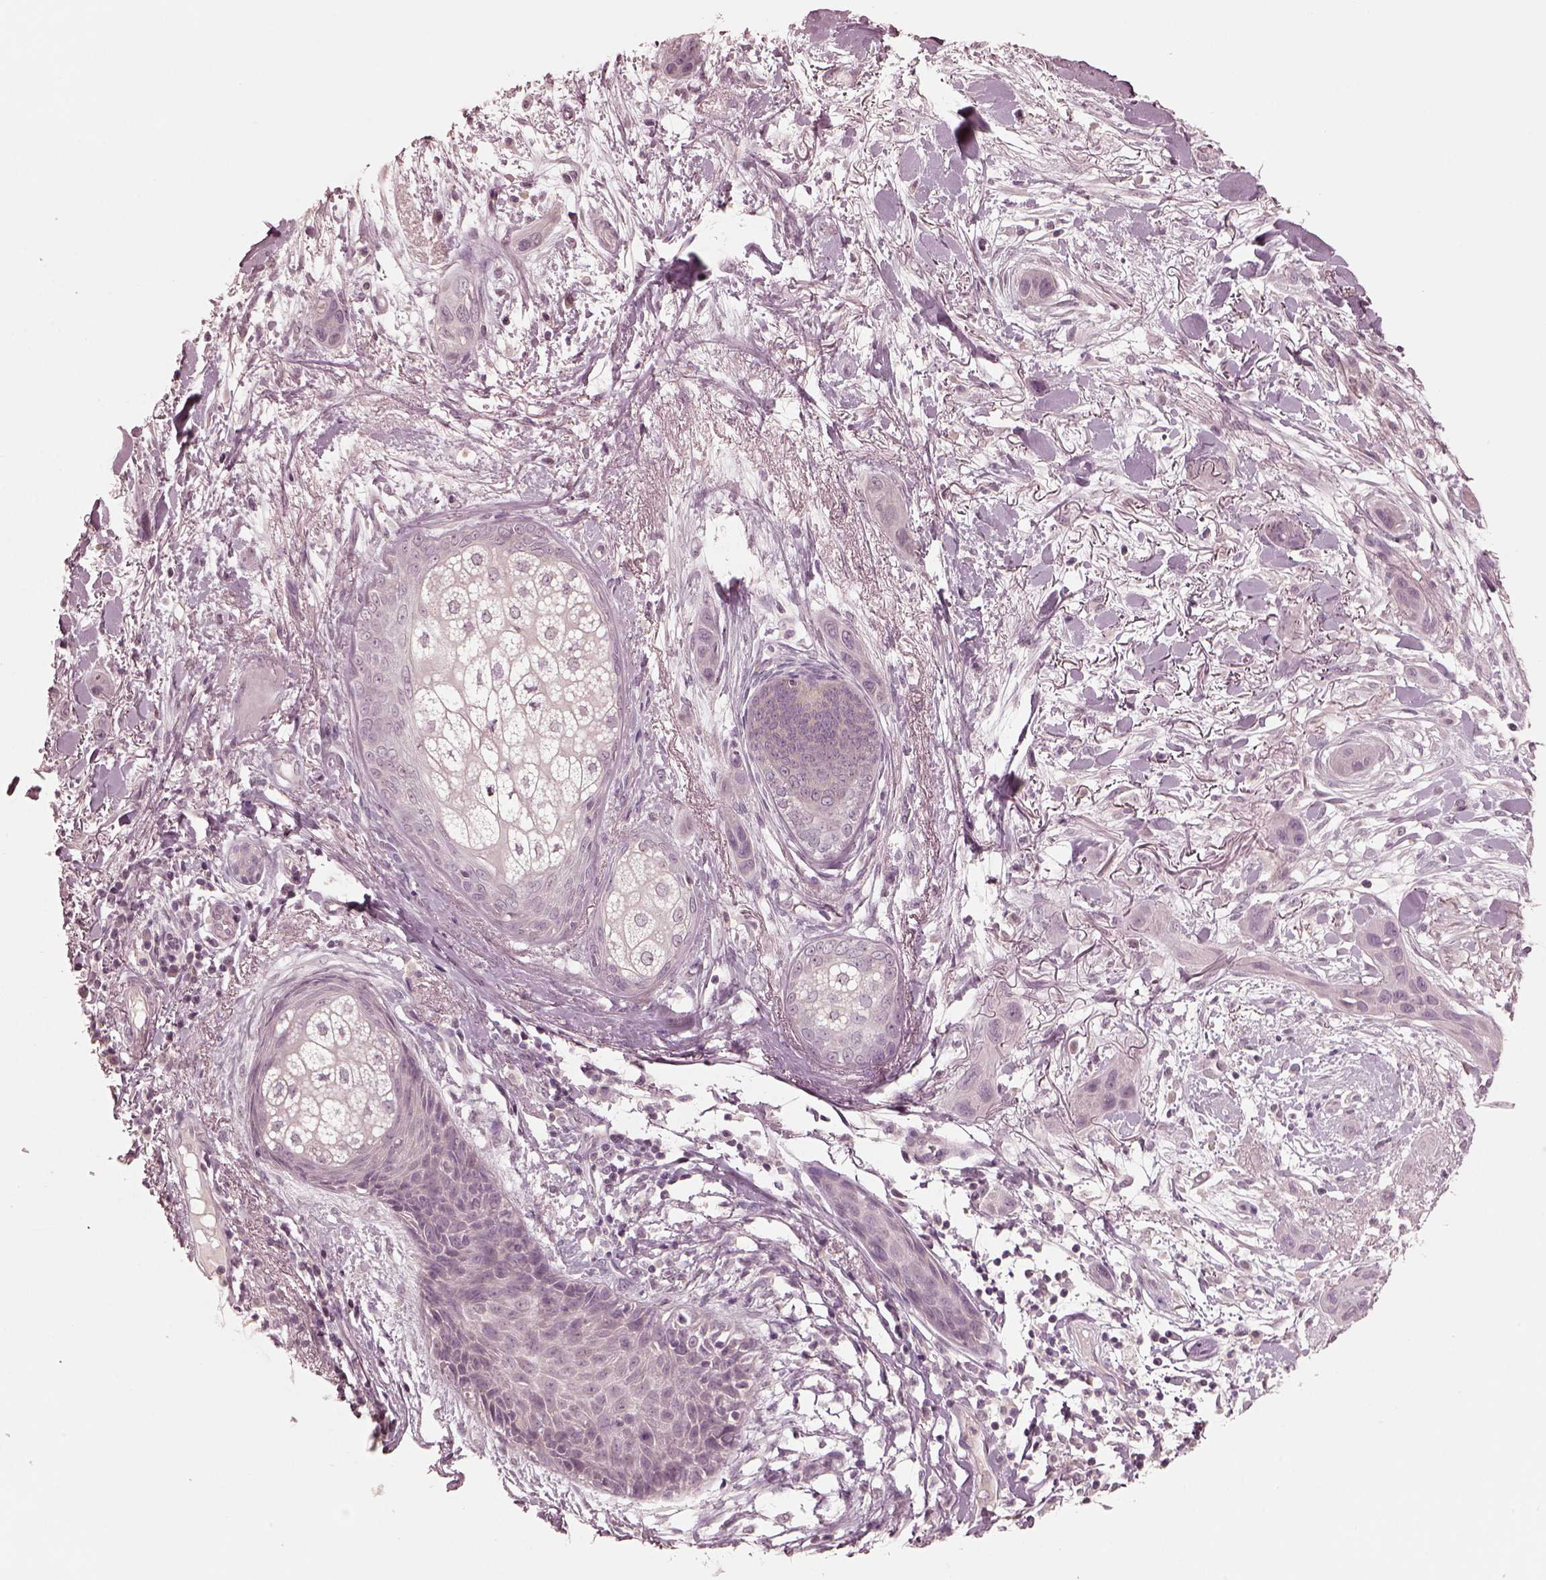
{"staining": {"intensity": "negative", "quantity": "none", "location": "none"}, "tissue": "skin cancer", "cell_type": "Tumor cells", "image_type": "cancer", "snomed": [{"axis": "morphology", "description": "Squamous cell carcinoma, NOS"}, {"axis": "topography", "description": "Skin"}], "caption": "The micrograph reveals no significant positivity in tumor cells of skin cancer.", "gene": "RGS7", "patient": {"sex": "male", "age": 79}}